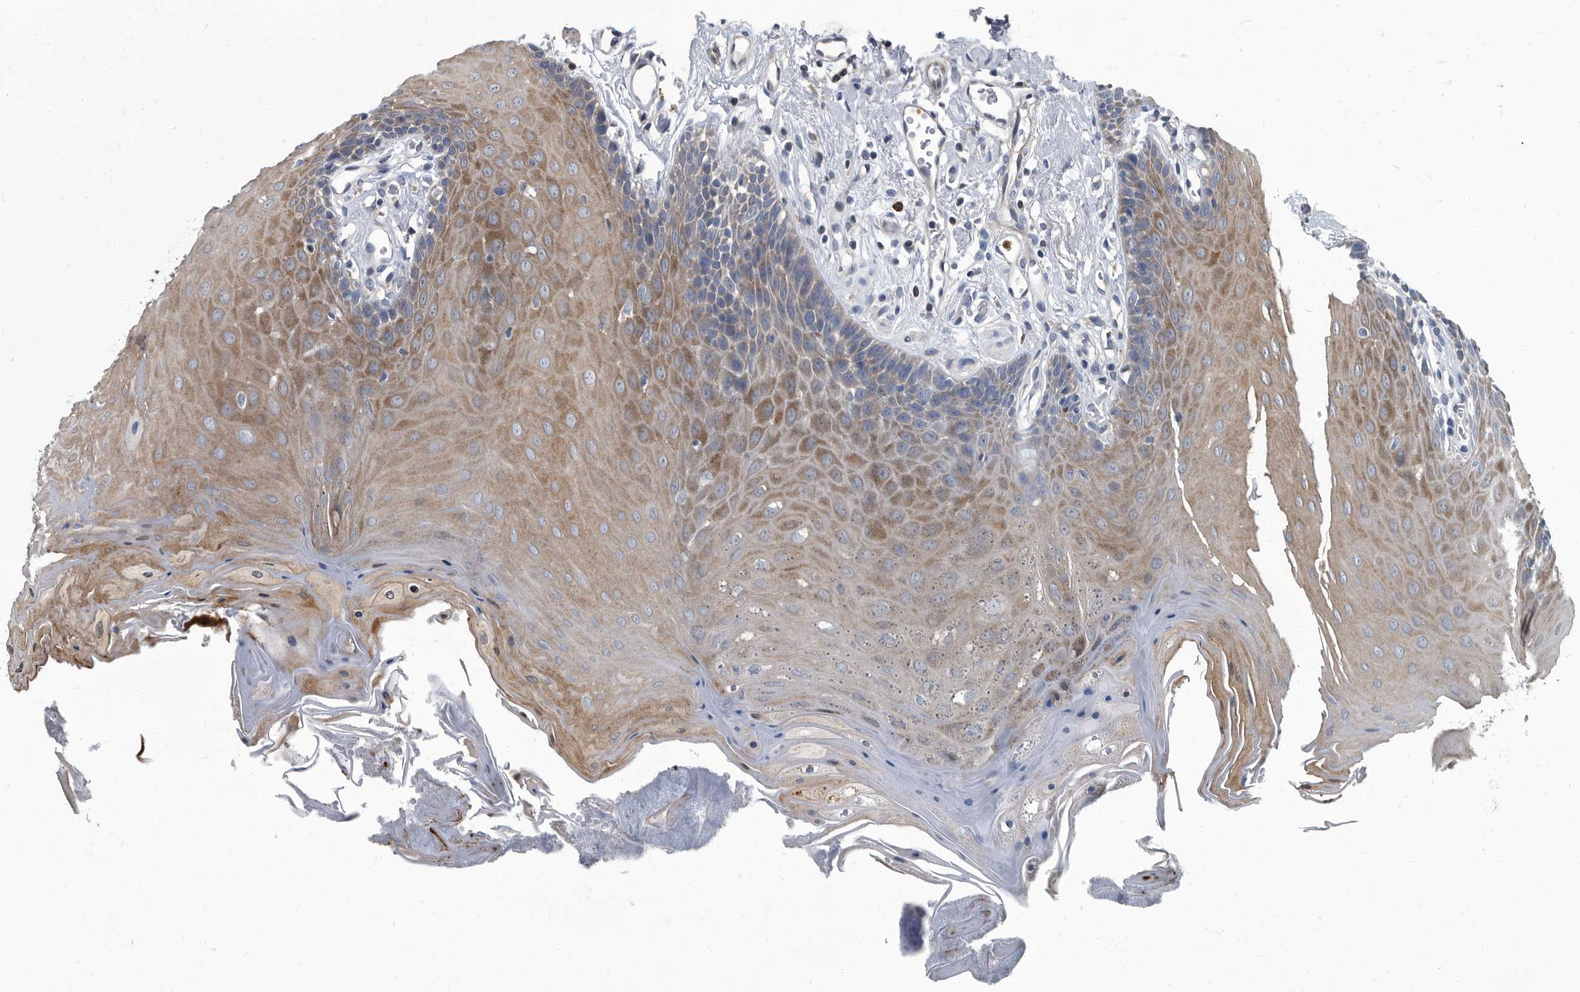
{"staining": {"intensity": "moderate", "quantity": "25%-75%", "location": "cytoplasmic/membranous"}, "tissue": "oral mucosa", "cell_type": "Squamous epithelial cells", "image_type": "normal", "snomed": [{"axis": "morphology", "description": "Normal tissue, NOS"}, {"axis": "morphology", "description": "Squamous cell carcinoma, NOS"}, {"axis": "topography", "description": "Skeletal muscle"}, {"axis": "topography", "description": "Oral tissue"}, {"axis": "topography", "description": "Salivary gland"}, {"axis": "topography", "description": "Head-Neck"}], "caption": "The photomicrograph reveals immunohistochemical staining of unremarkable oral mucosa. There is moderate cytoplasmic/membranous expression is present in about 25%-75% of squamous epithelial cells. The protein is shown in brown color, while the nuclei are stained blue.", "gene": "CDV3", "patient": {"sex": "male", "age": 54}}